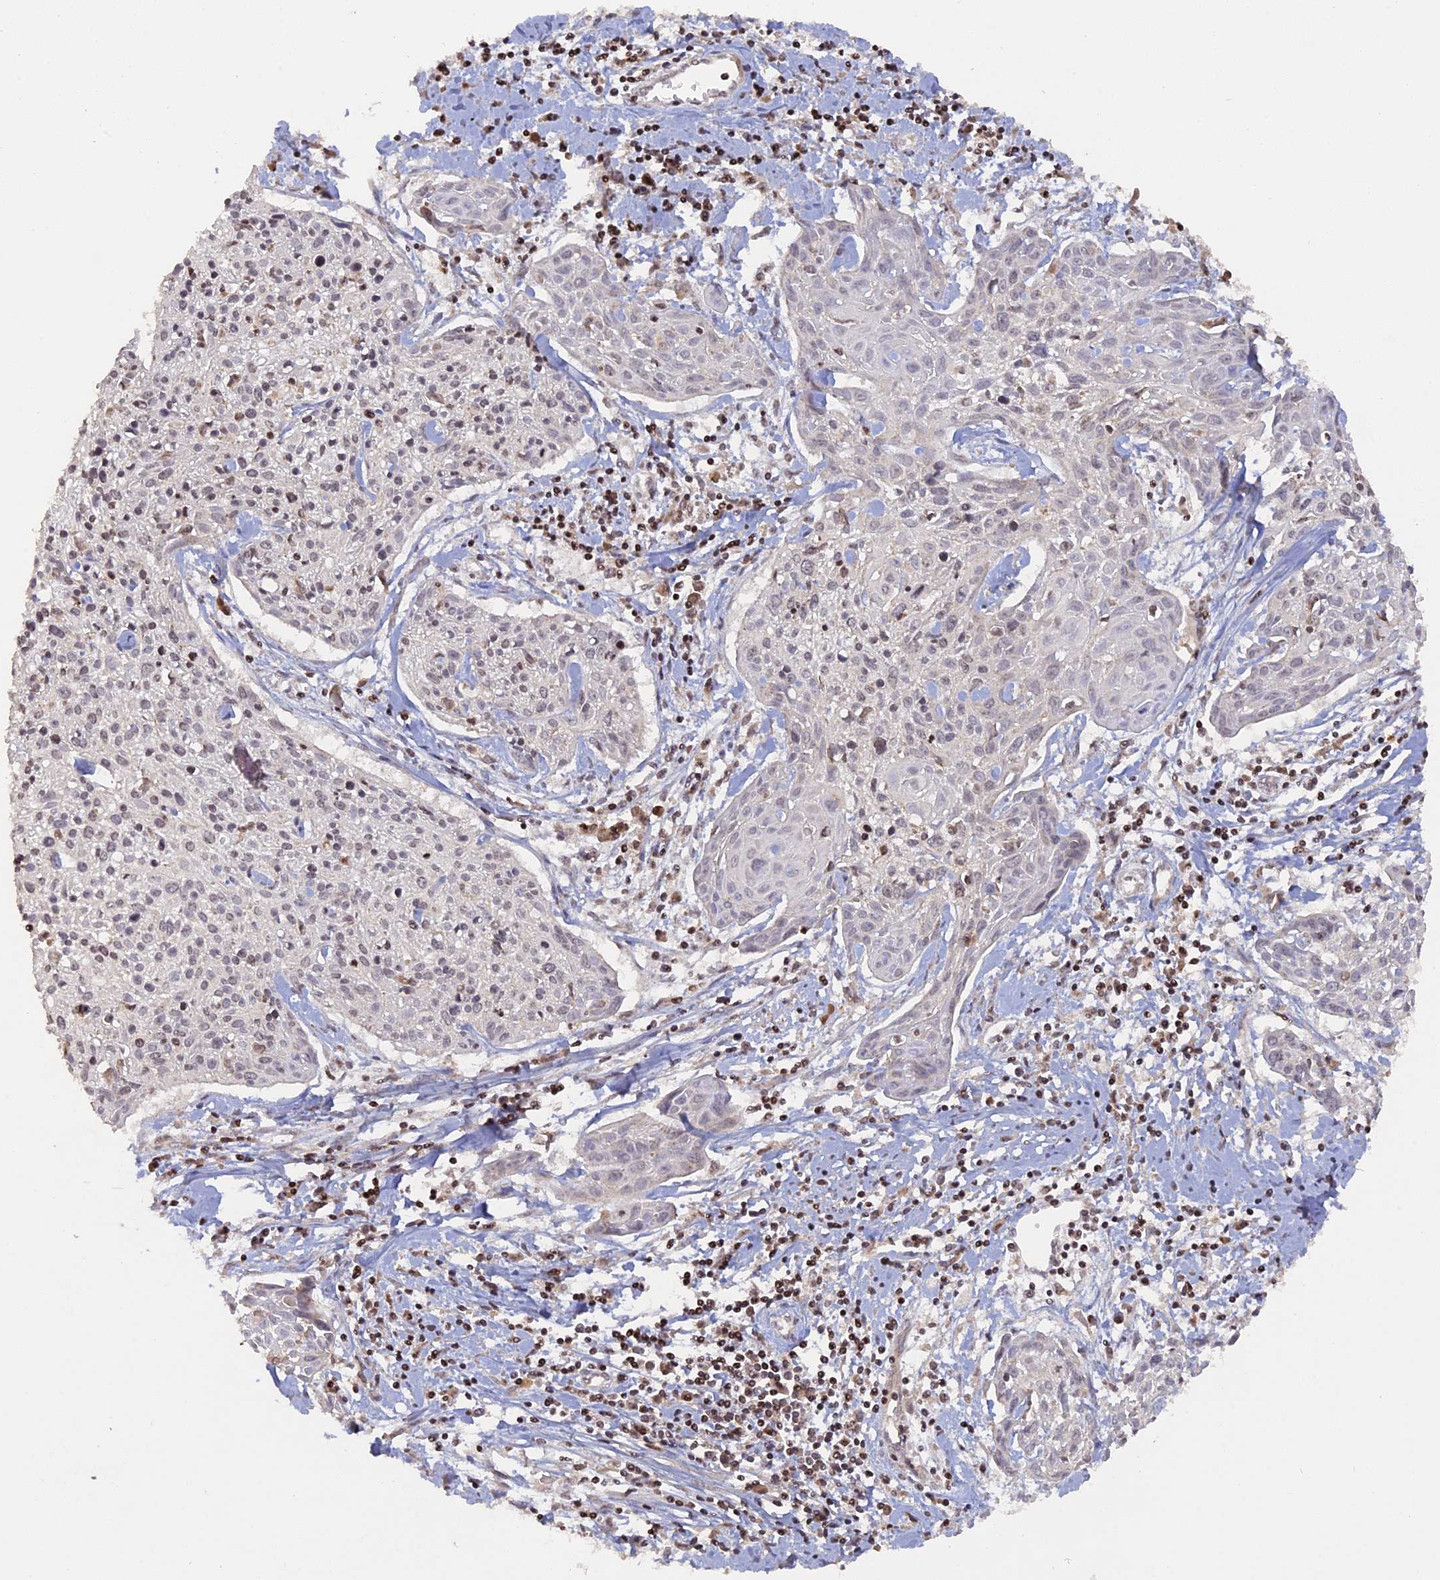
{"staining": {"intensity": "negative", "quantity": "none", "location": "none"}, "tissue": "cervical cancer", "cell_type": "Tumor cells", "image_type": "cancer", "snomed": [{"axis": "morphology", "description": "Squamous cell carcinoma, NOS"}, {"axis": "topography", "description": "Cervix"}], "caption": "DAB immunohistochemical staining of cervical cancer (squamous cell carcinoma) shows no significant expression in tumor cells.", "gene": "MPV17L", "patient": {"sex": "female", "age": 51}}